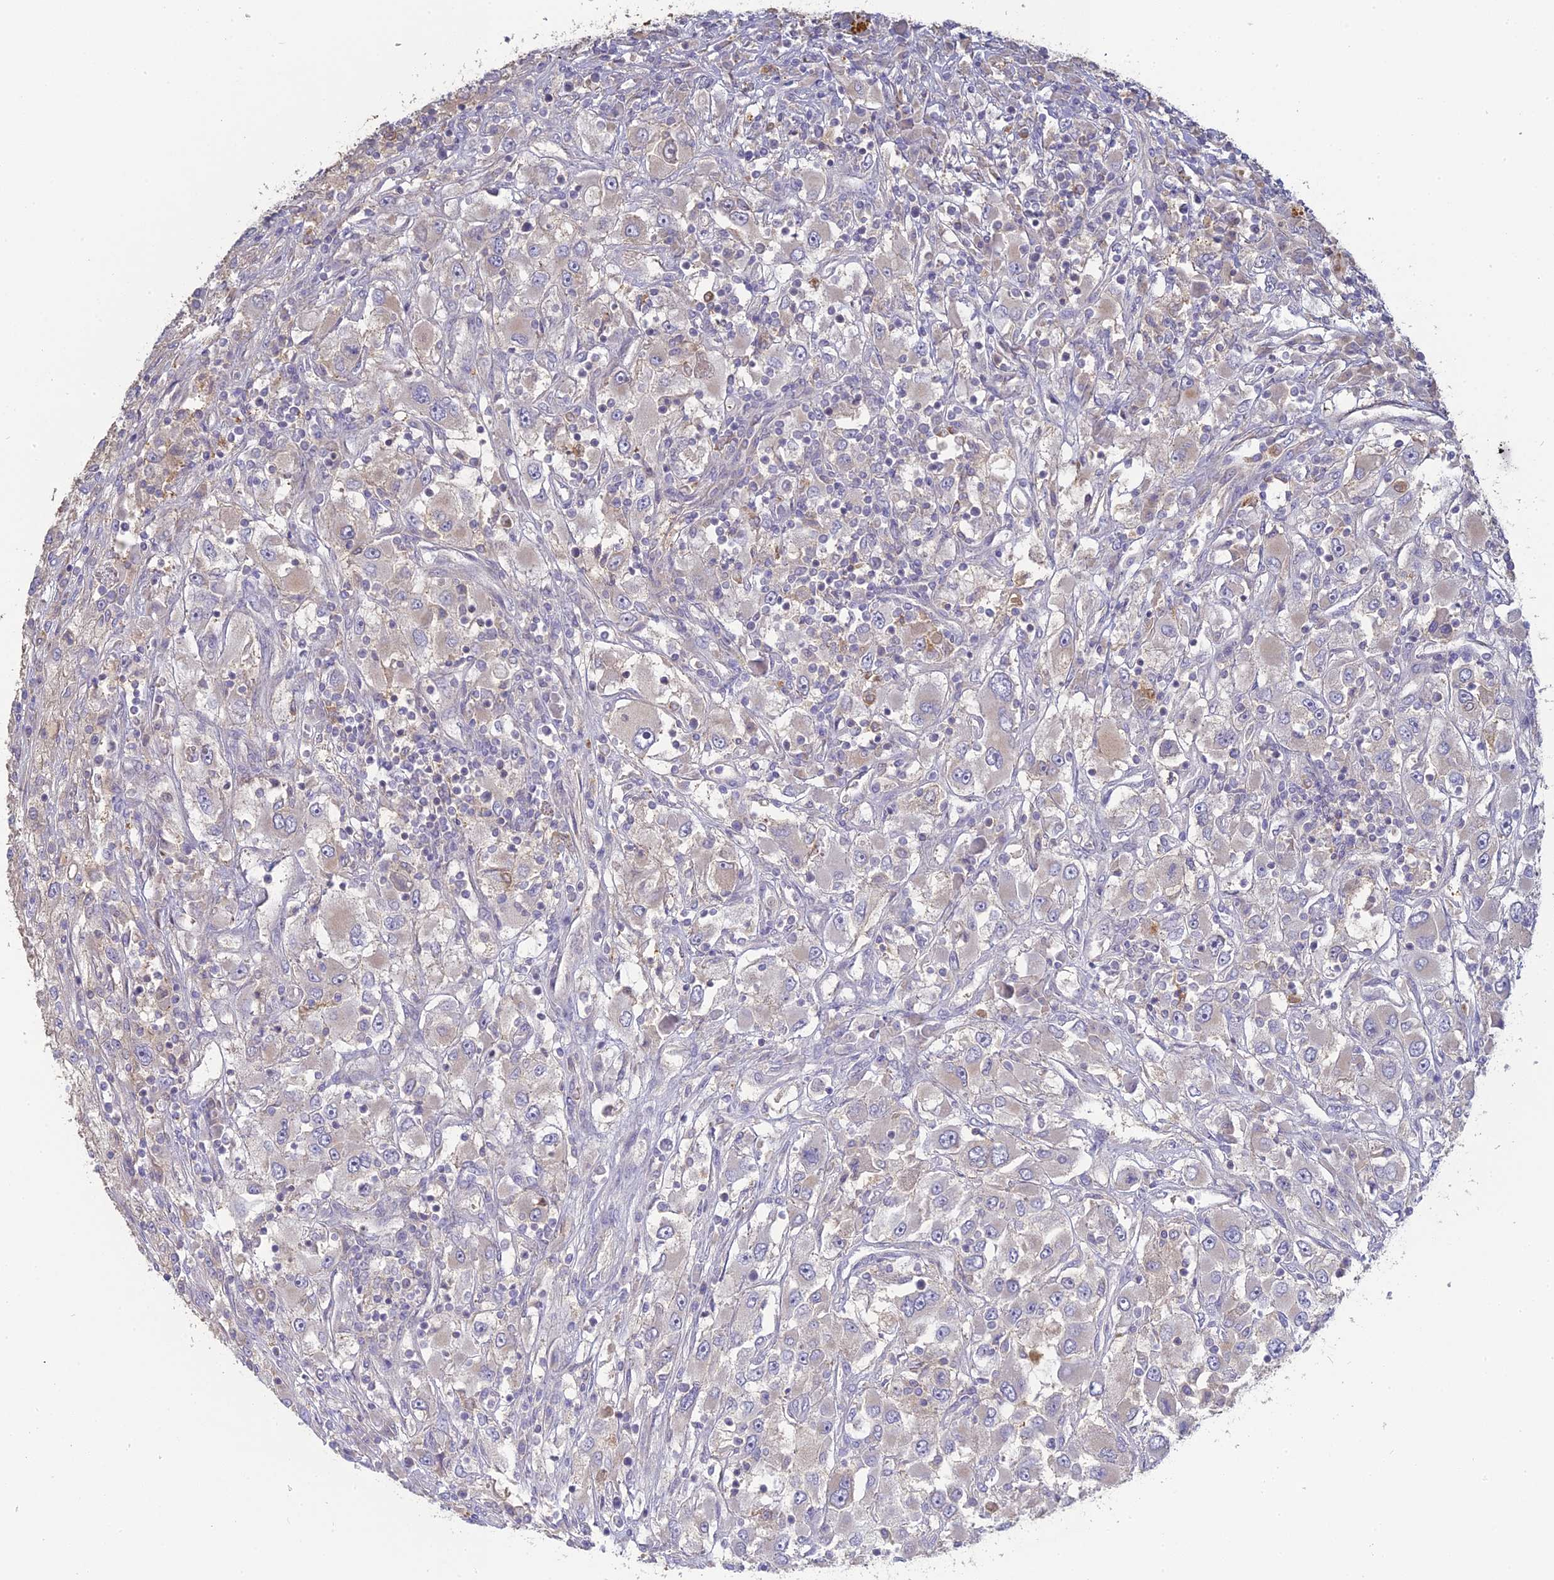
{"staining": {"intensity": "negative", "quantity": "none", "location": "none"}, "tissue": "renal cancer", "cell_type": "Tumor cells", "image_type": "cancer", "snomed": [{"axis": "morphology", "description": "Adenocarcinoma, NOS"}, {"axis": "topography", "description": "Kidney"}], "caption": "DAB immunohistochemical staining of renal adenocarcinoma shows no significant staining in tumor cells. (DAB immunohistochemistry visualized using brightfield microscopy, high magnification).", "gene": "SFT2D2", "patient": {"sex": "female", "age": 52}}